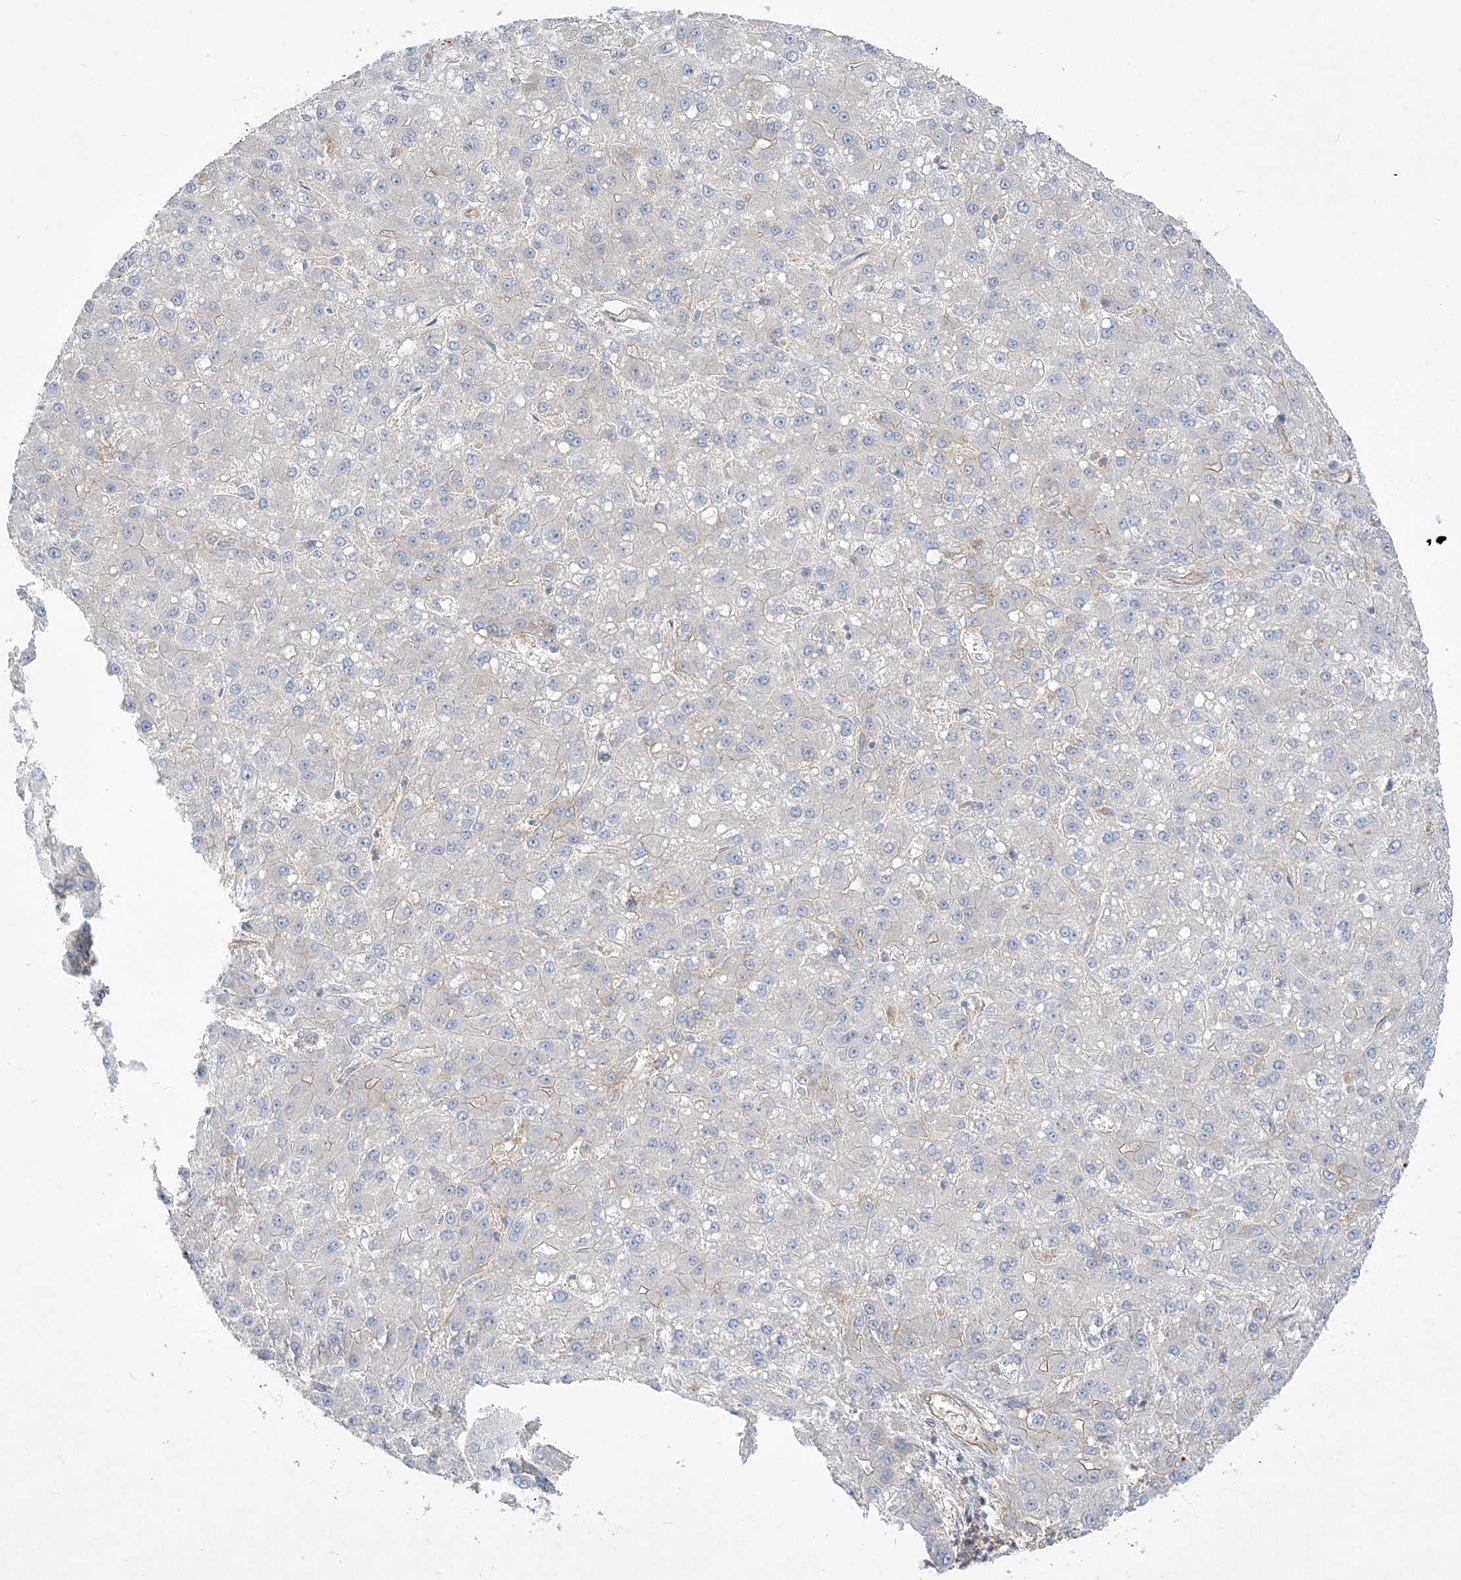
{"staining": {"intensity": "negative", "quantity": "none", "location": "none"}, "tissue": "liver cancer", "cell_type": "Tumor cells", "image_type": "cancer", "snomed": [{"axis": "morphology", "description": "Carcinoma, Hepatocellular, NOS"}, {"axis": "topography", "description": "Liver"}], "caption": "Immunohistochemistry of human liver cancer displays no expression in tumor cells.", "gene": "ADAMTS12", "patient": {"sex": "male", "age": 67}}